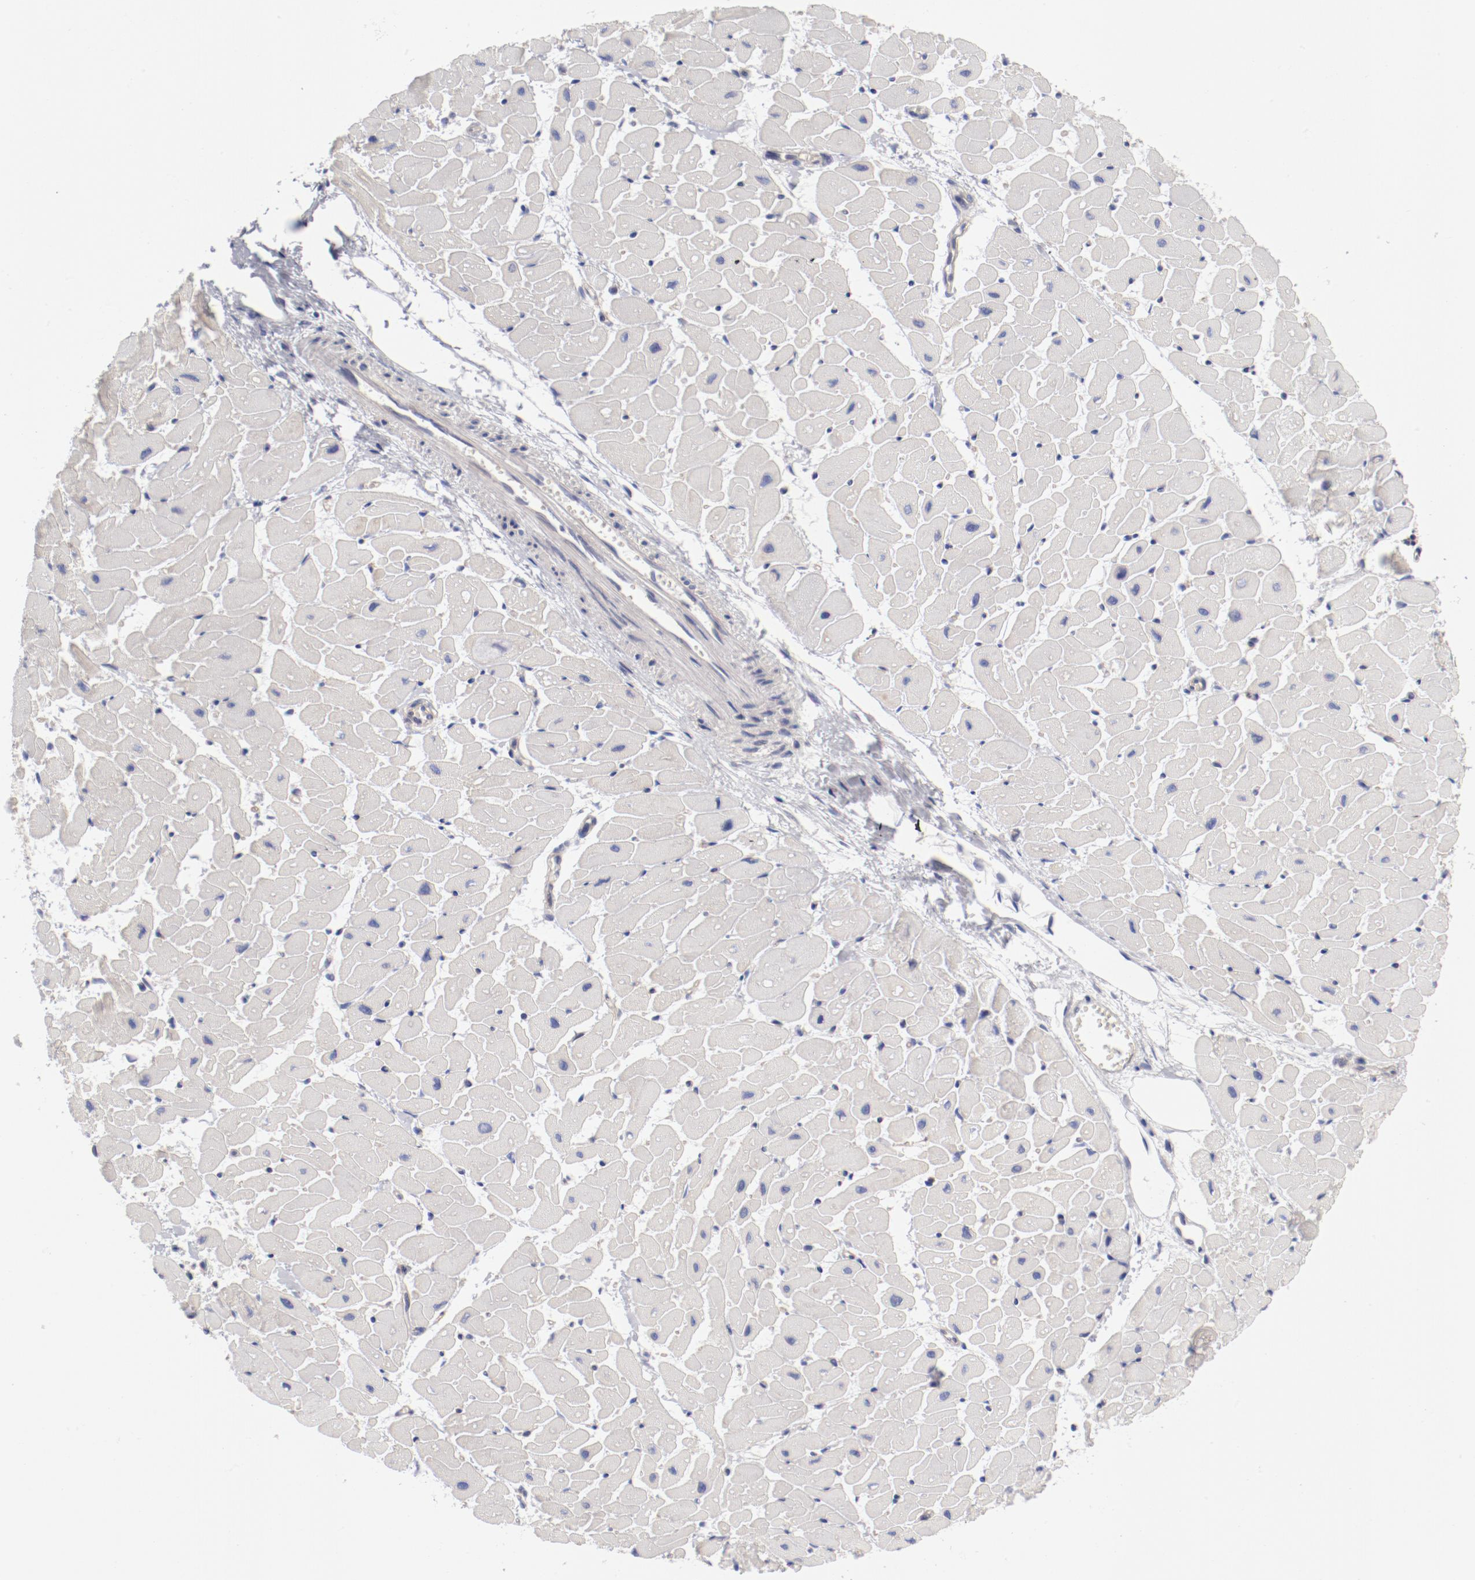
{"staining": {"intensity": "negative", "quantity": "none", "location": "none"}, "tissue": "heart muscle", "cell_type": "Cardiomyocytes", "image_type": "normal", "snomed": [{"axis": "morphology", "description": "Normal tissue, NOS"}, {"axis": "topography", "description": "Heart"}], "caption": "DAB immunohistochemical staining of benign human heart muscle shows no significant staining in cardiomyocytes.", "gene": "LAX1", "patient": {"sex": "female", "age": 19}}